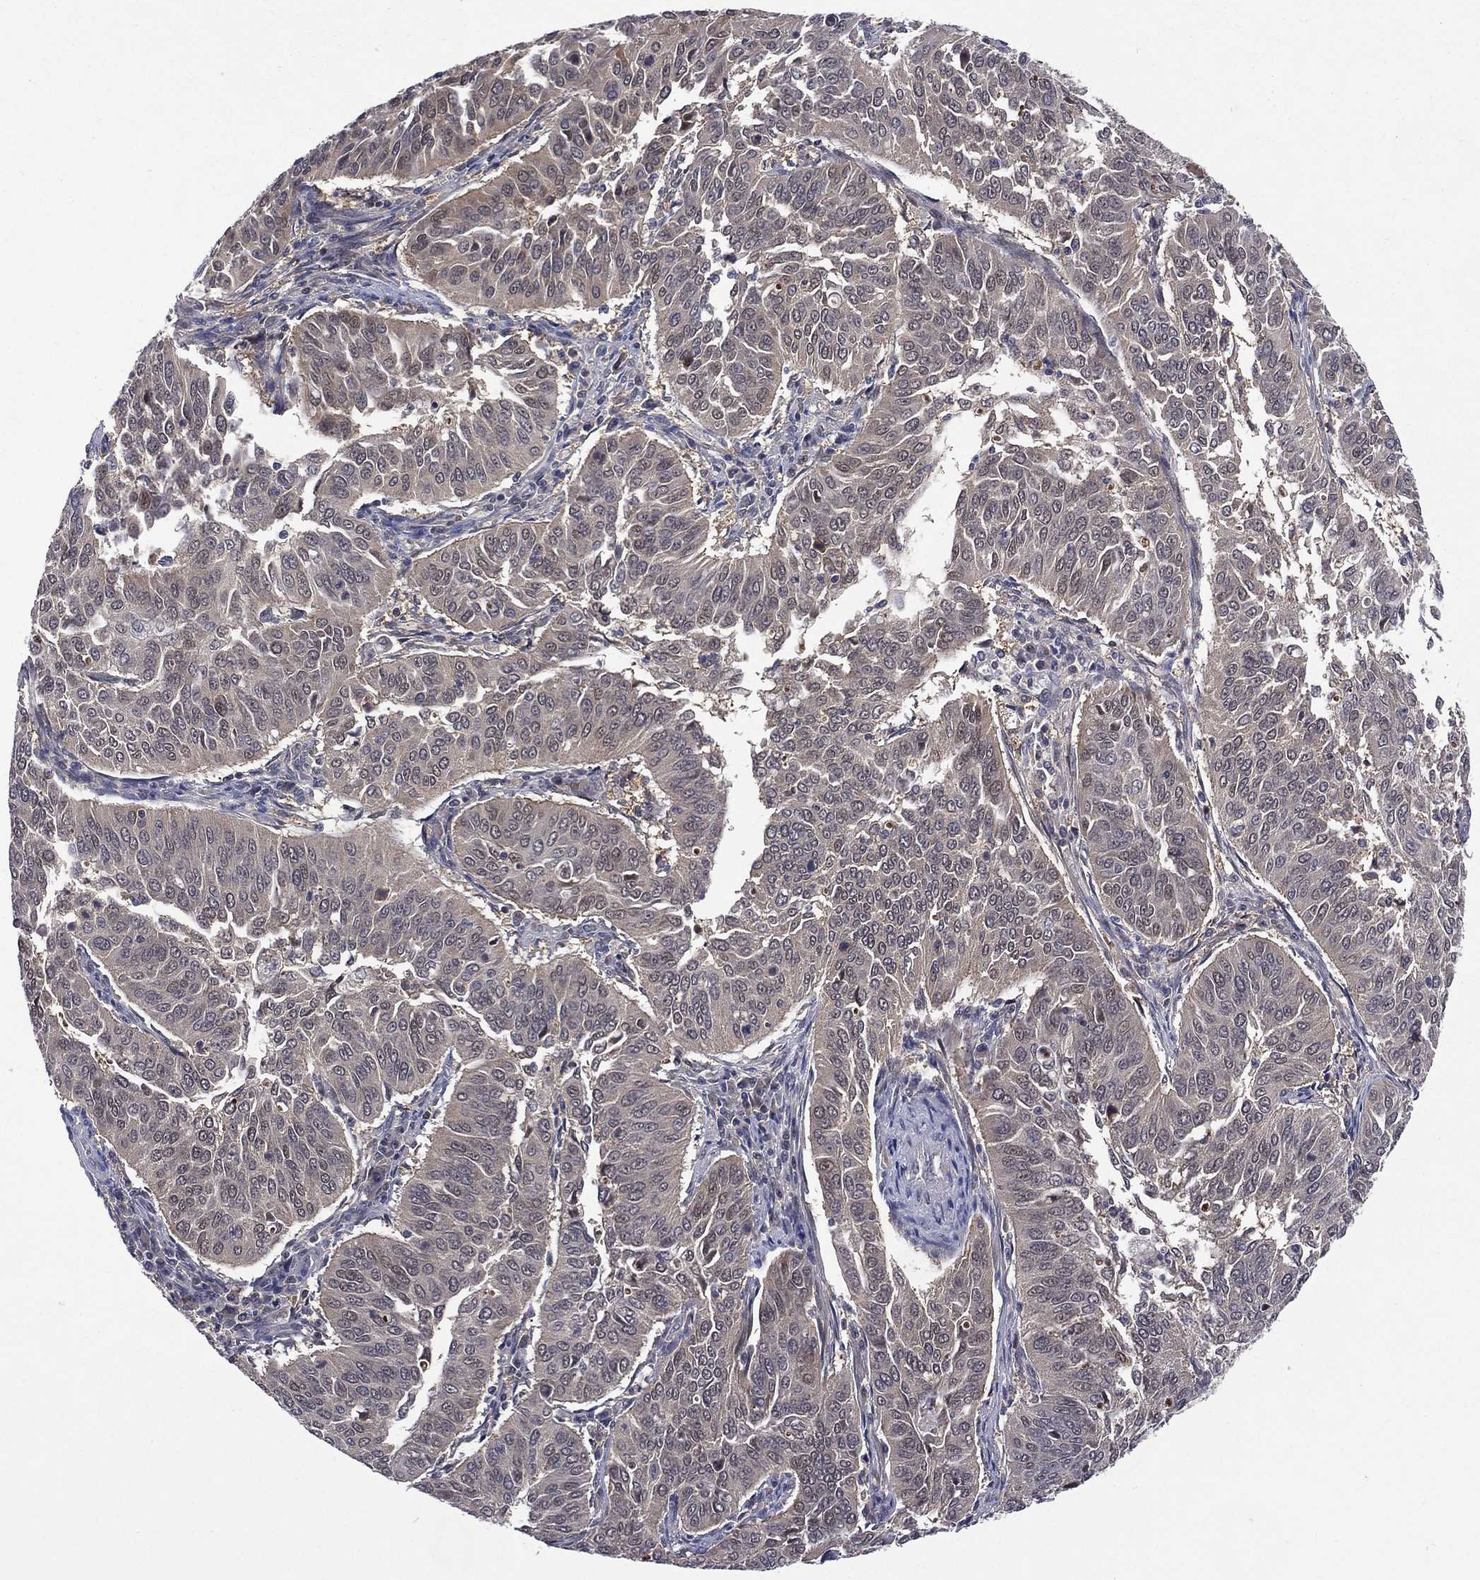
{"staining": {"intensity": "negative", "quantity": "none", "location": "none"}, "tissue": "cervical cancer", "cell_type": "Tumor cells", "image_type": "cancer", "snomed": [{"axis": "morphology", "description": "Normal tissue, NOS"}, {"axis": "morphology", "description": "Squamous cell carcinoma, NOS"}, {"axis": "topography", "description": "Cervix"}], "caption": "This is a image of IHC staining of squamous cell carcinoma (cervical), which shows no staining in tumor cells.", "gene": "MTAP", "patient": {"sex": "female", "age": 39}}